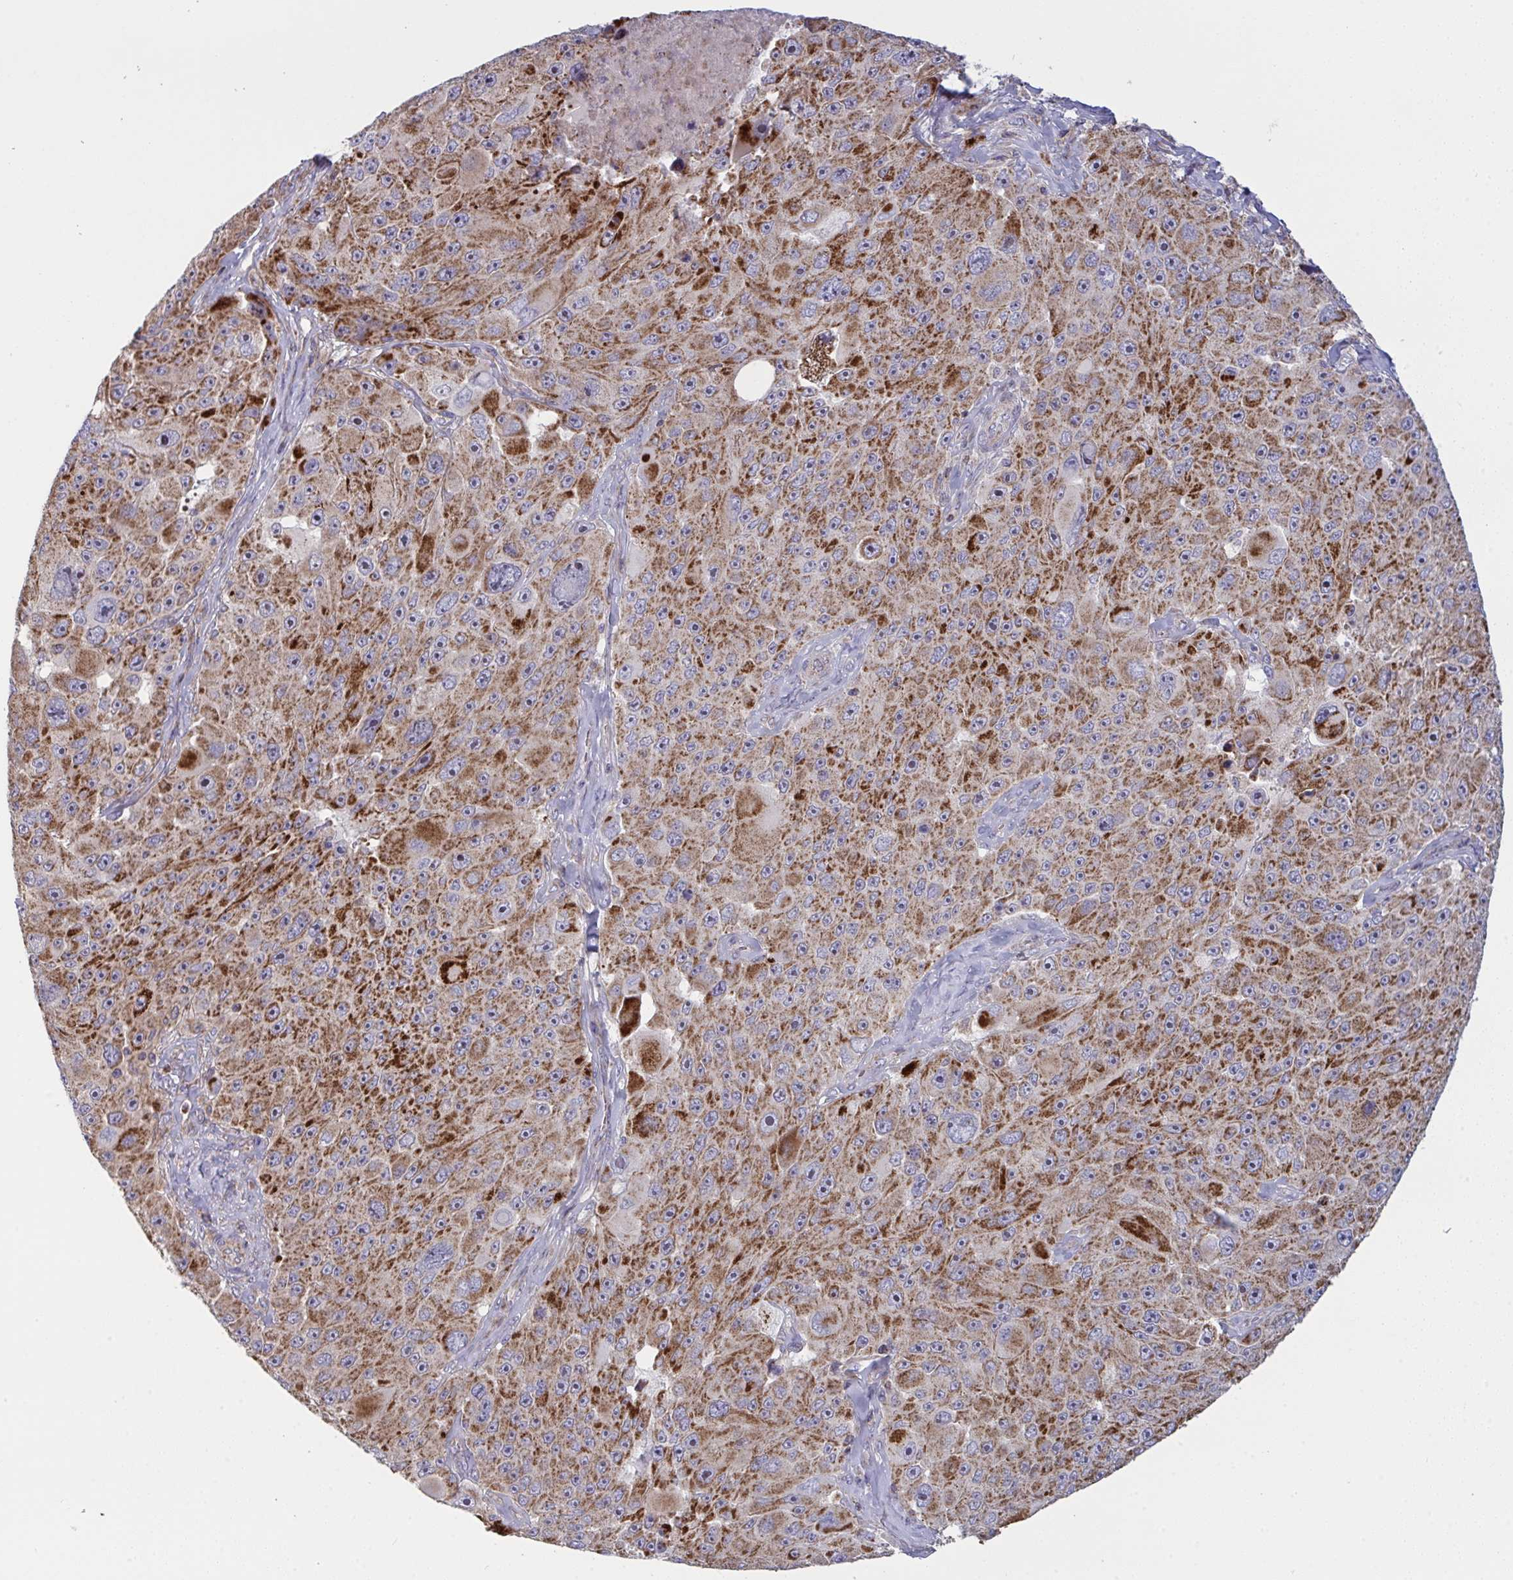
{"staining": {"intensity": "strong", "quantity": ">75%", "location": "cytoplasmic/membranous"}, "tissue": "melanoma", "cell_type": "Tumor cells", "image_type": "cancer", "snomed": [{"axis": "morphology", "description": "Malignant melanoma, Metastatic site"}, {"axis": "topography", "description": "Lymph node"}], "caption": "High-magnification brightfield microscopy of malignant melanoma (metastatic site) stained with DAB (3,3'-diaminobenzidine) (brown) and counterstained with hematoxylin (blue). tumor cells exhibit strong cytoplasmic/membranous staining is identified in about>75% of cells. (DAB IHC, brown staining for protein, blue staining for nuclei).", "gene": "MICOS10", "patient": {"sex": "male", "age": 62}}